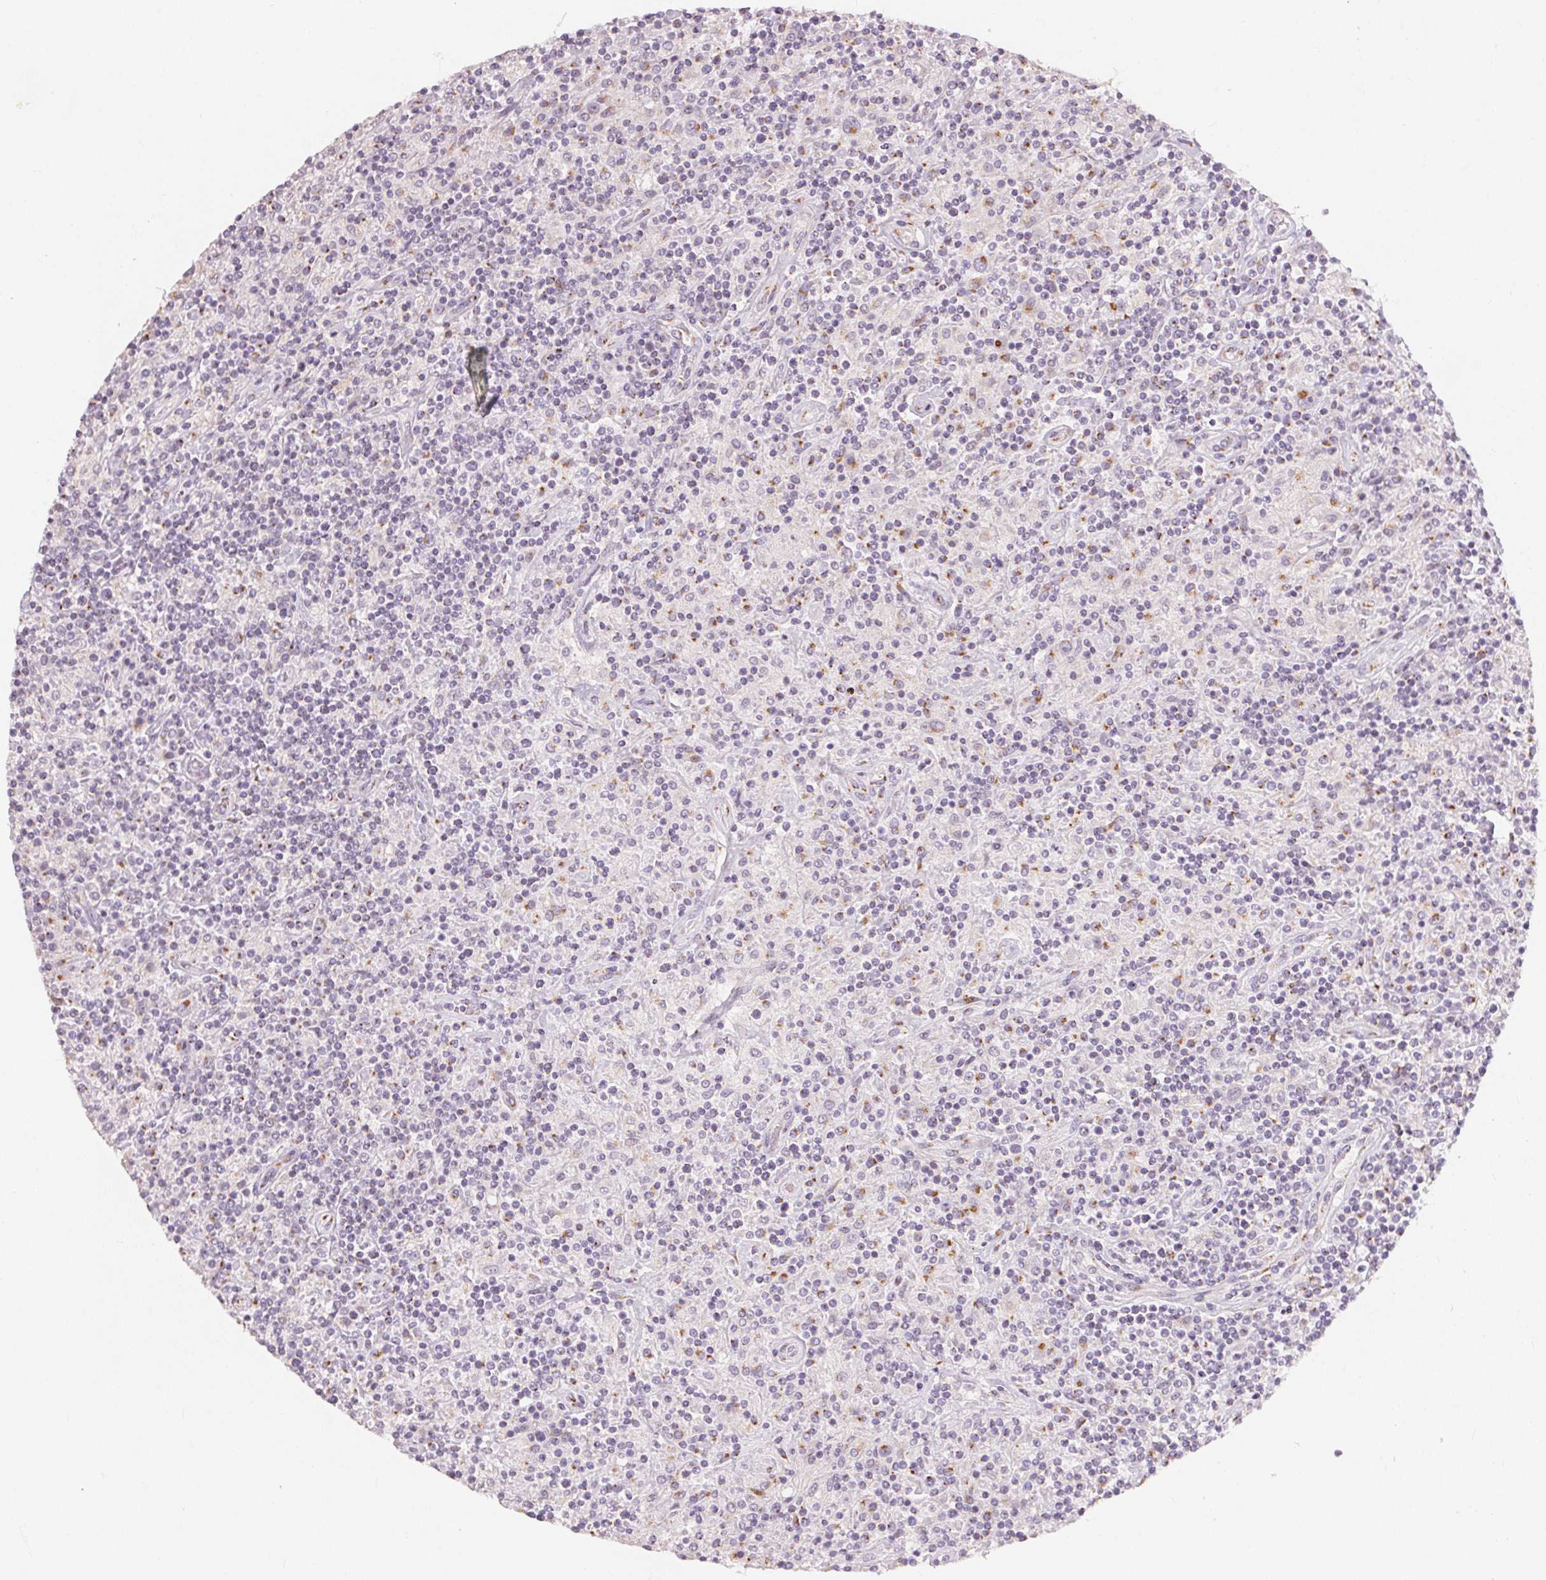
{"staining": {"intensity": "negative", "quantity": "none", "location": "none"}, "tissue": "lymphoma", "cell_type": "Tumor cells", "image_type": "cancer", "snomed": [{"axis": "morphology", "description": "Hodgkin's disease, NOS"}, {"axis": "topography", "description": "Lymph node"}], "caption": "Immunohistochemical staining of human lymphoma demonstrates no significant positivity in tumor cells. (IHC, brightfield microscopy, high magnification).", "gene": "DRAM2", "patient": {"sex": "male", "age": 70}}